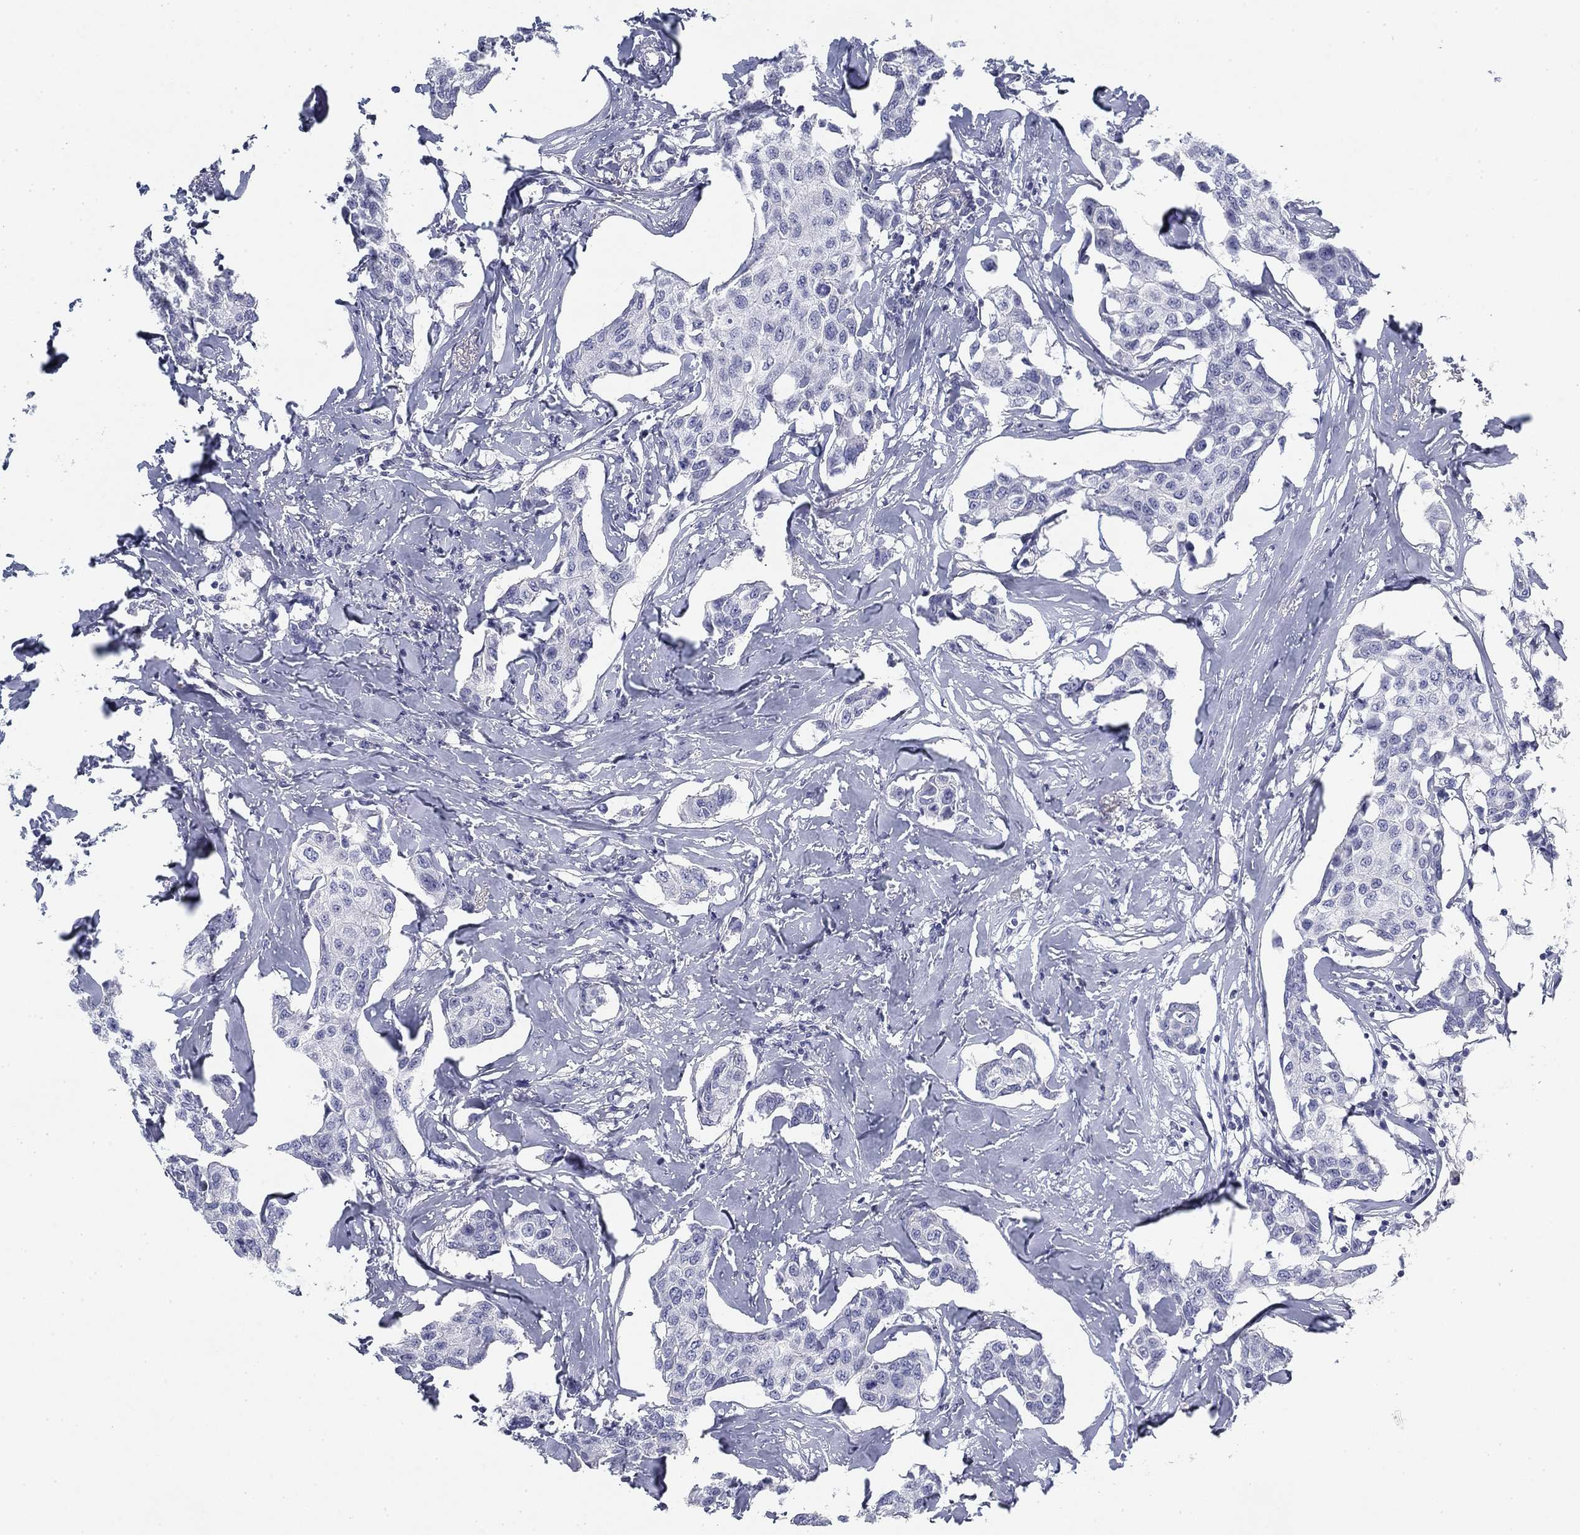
{"staining": {"intensity": "negative", "quantity": "none", "location": "none"}, "tissue": "breast cancer", "cell_type": "Tumor cells", "image_type": "cancer", "snomed": [{"axis": "morphology", "description": "Duct carcinoma"}, {"axis": "topography", "description": "Breast"}], "caption": "Protein analysis of invasive ductal carcinoma (breast) reveals no significant staining in tumor cells.", "gene": "CD79B", "patient": {"sex": "female", "age": 80}}